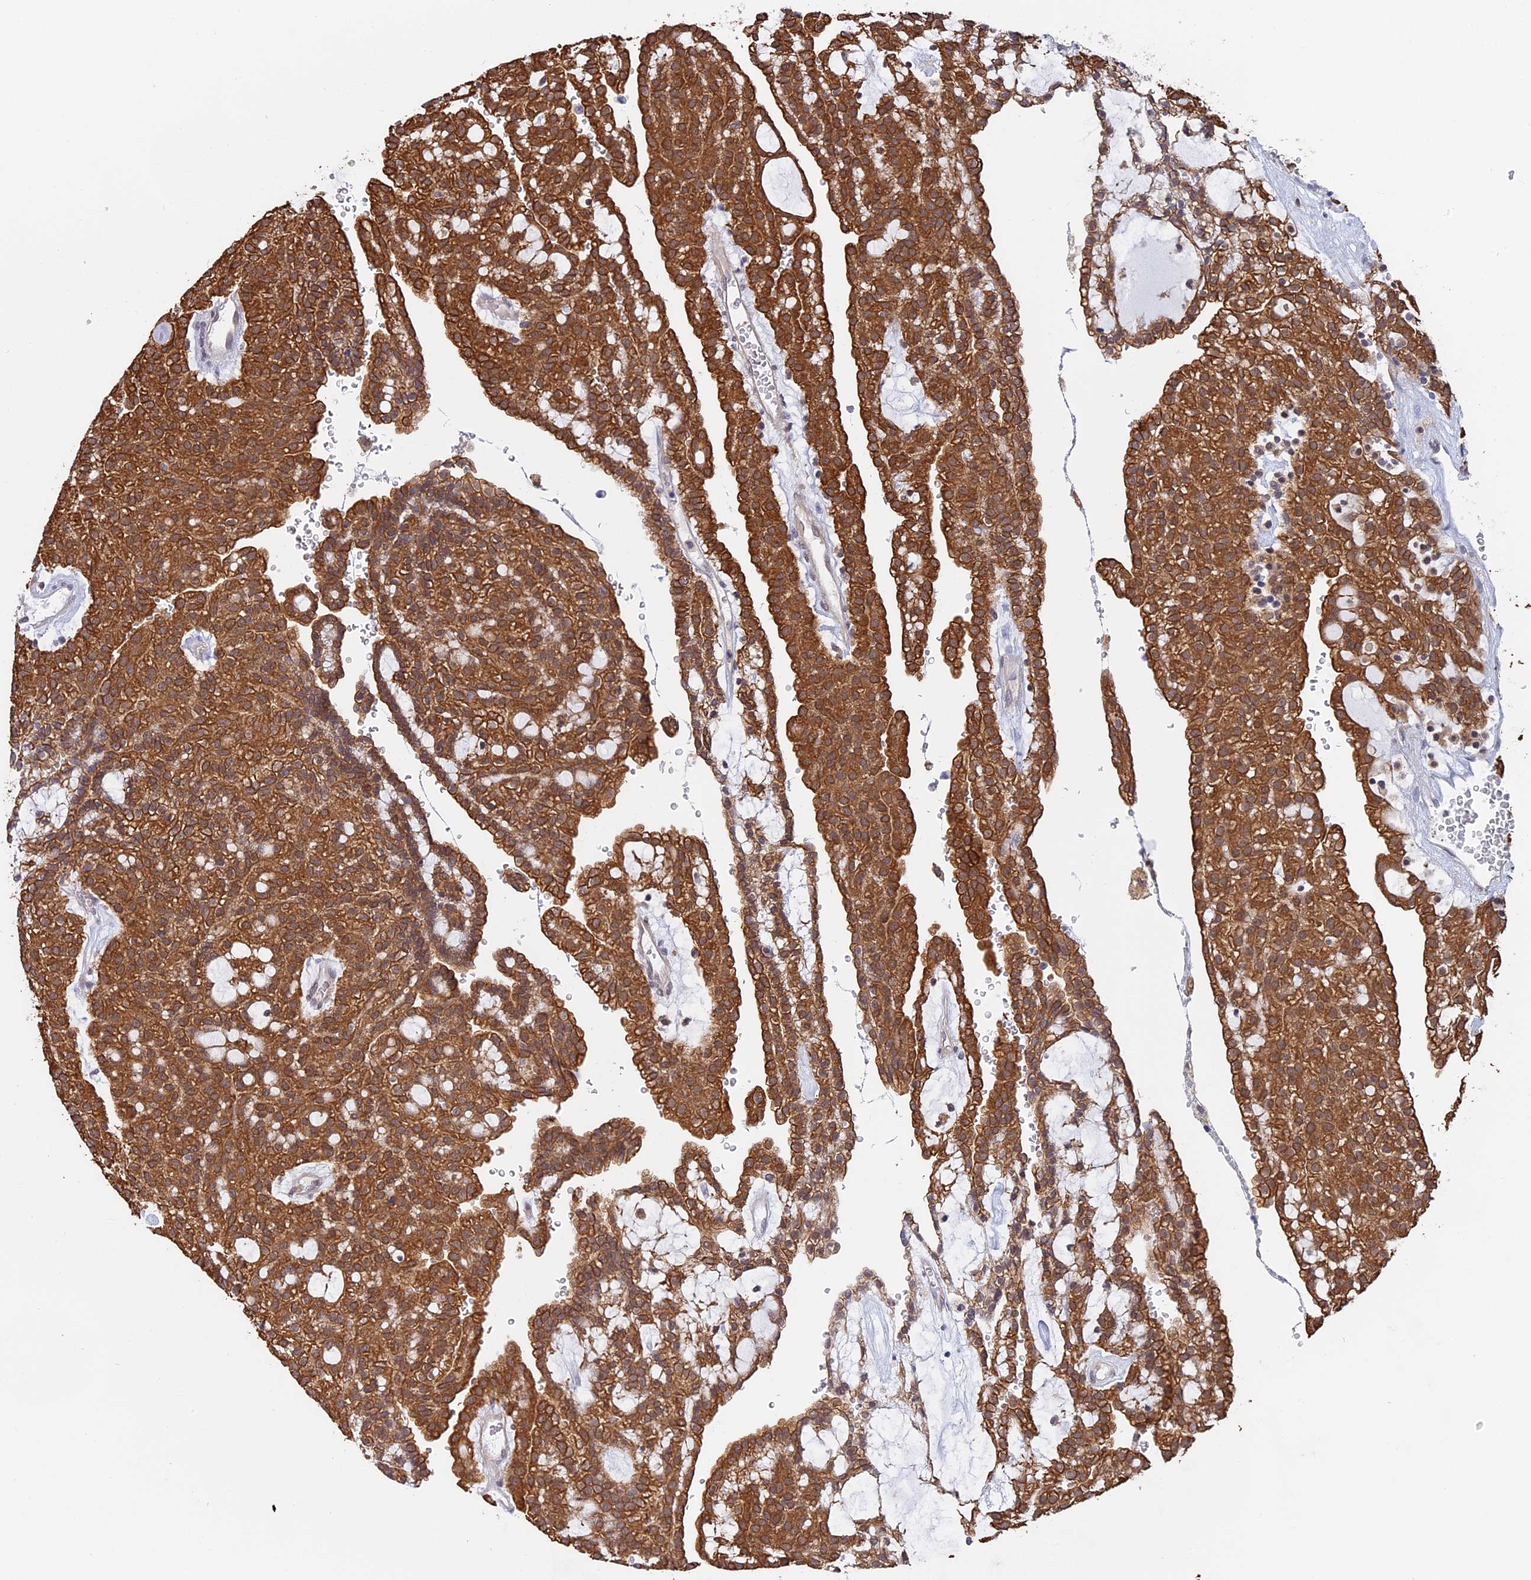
{"staining": {"intensity": "strong", "quantity": ">75%", "location": "cytoplasmic/membranous"}, "tissue": "renal cancer", "cell_type": "Tumor cells", "image_type": "cancer", "snomed": [{"axis": "morphology", "description": "Adenocarcinoma, NOS"}, {"axis": "topography", "description": "Kidney"}], "caption": "There is high levels of strong cytoplasmic/membranous expression in tumor cells of renal cancer, as demonstrated by immunohistochemical staining (brown color).", "gene": "STUB1", "patient": {"sex": "male", "age": 63}}